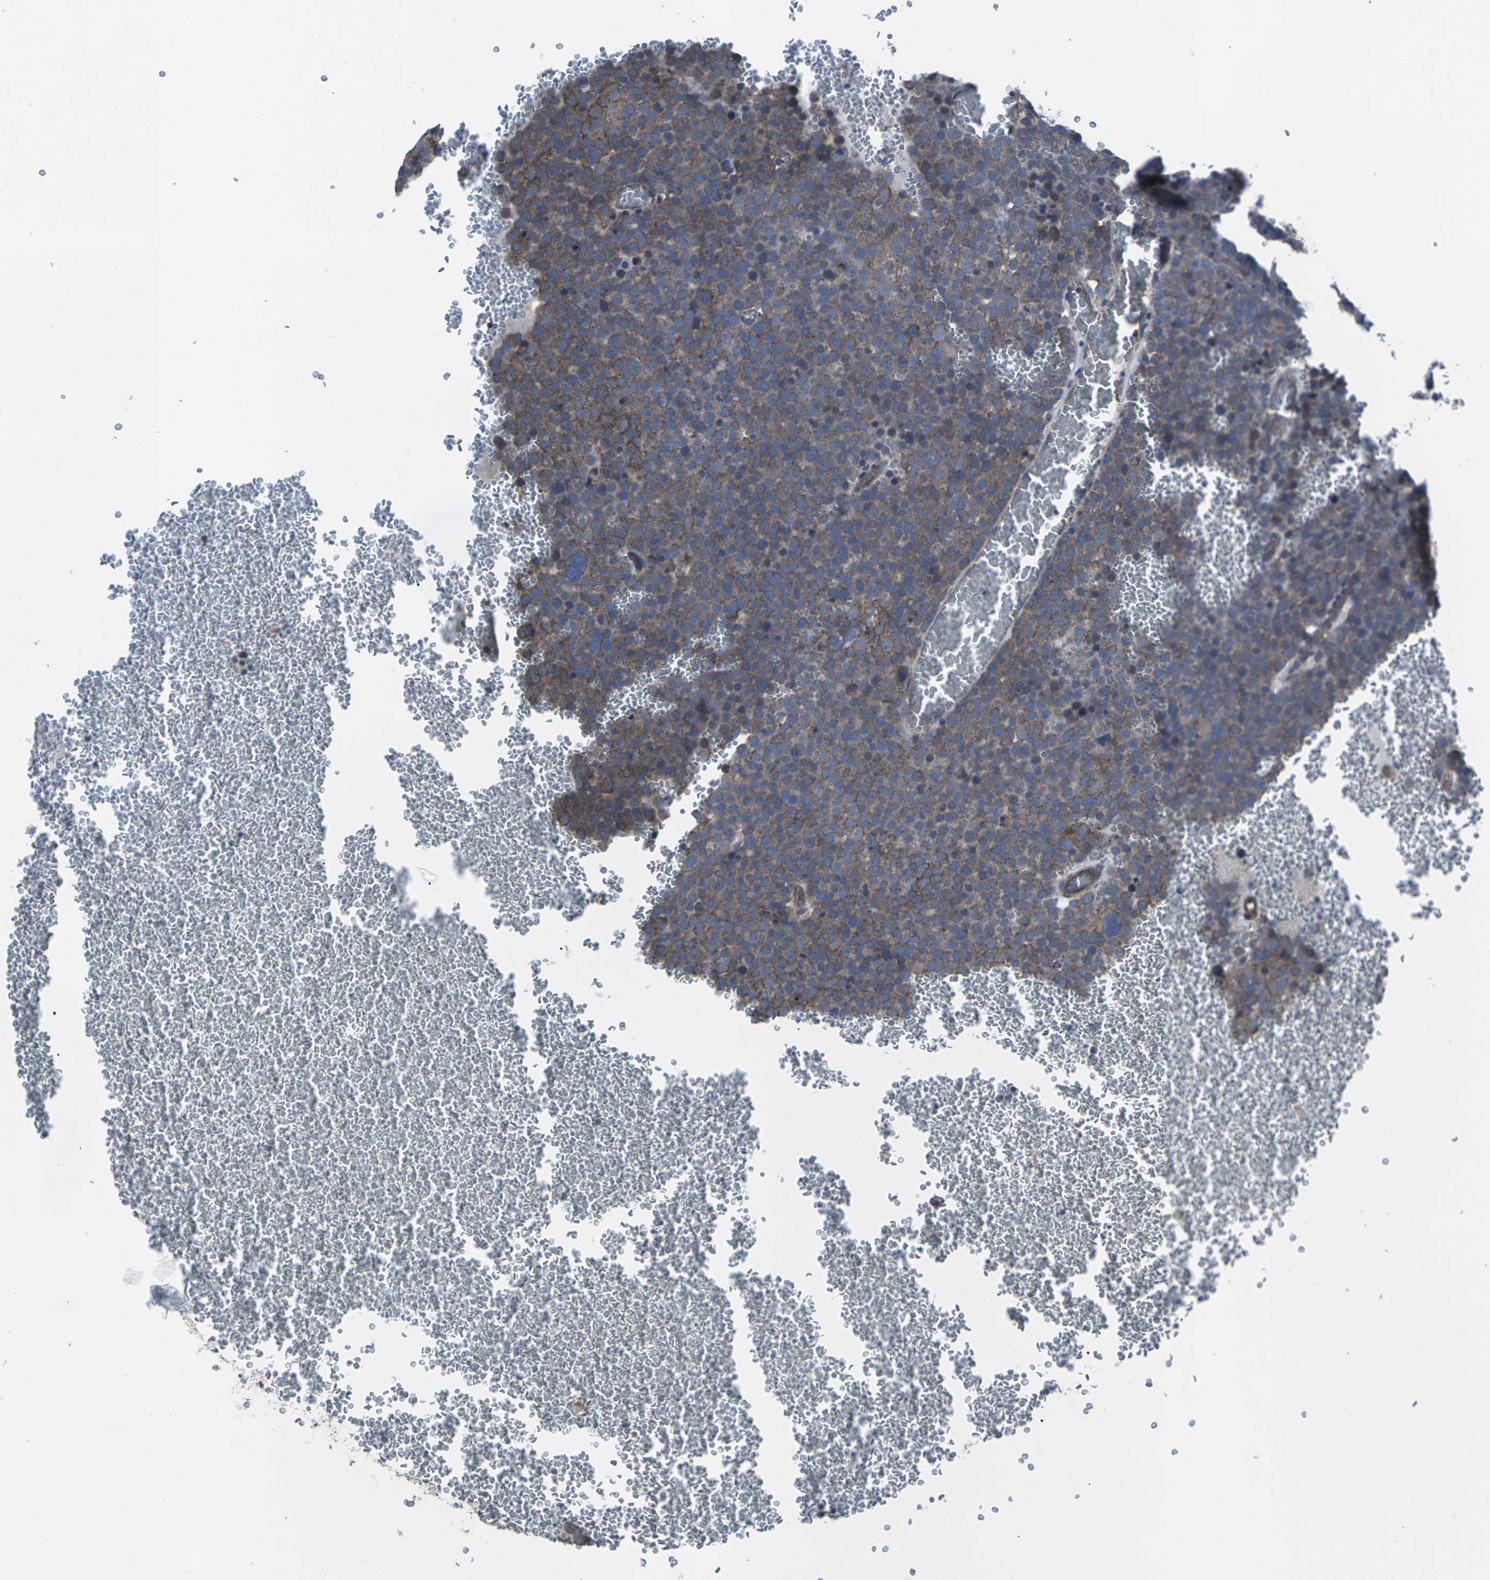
{"staining": {"intensity": "moderate", "quantity": ">75%", "location": "cytoplasmic/membranous"}, "tissue": "testis cancer", "cell_type": "Tumor cells", "image_type": "cancer", "snomed": [{"axis": "morphology", "description": "Seminoma, NOS"}, {"axis": "topography", "description": "Testis"}], "caption": "Protein expression analysis of testis cancer exhibits moderate cytoplasmic/membranous staining in about >75% of tumor cells.", "gene": "MAPKAPK2", "patient": {"sex": "male", "age": 71}}